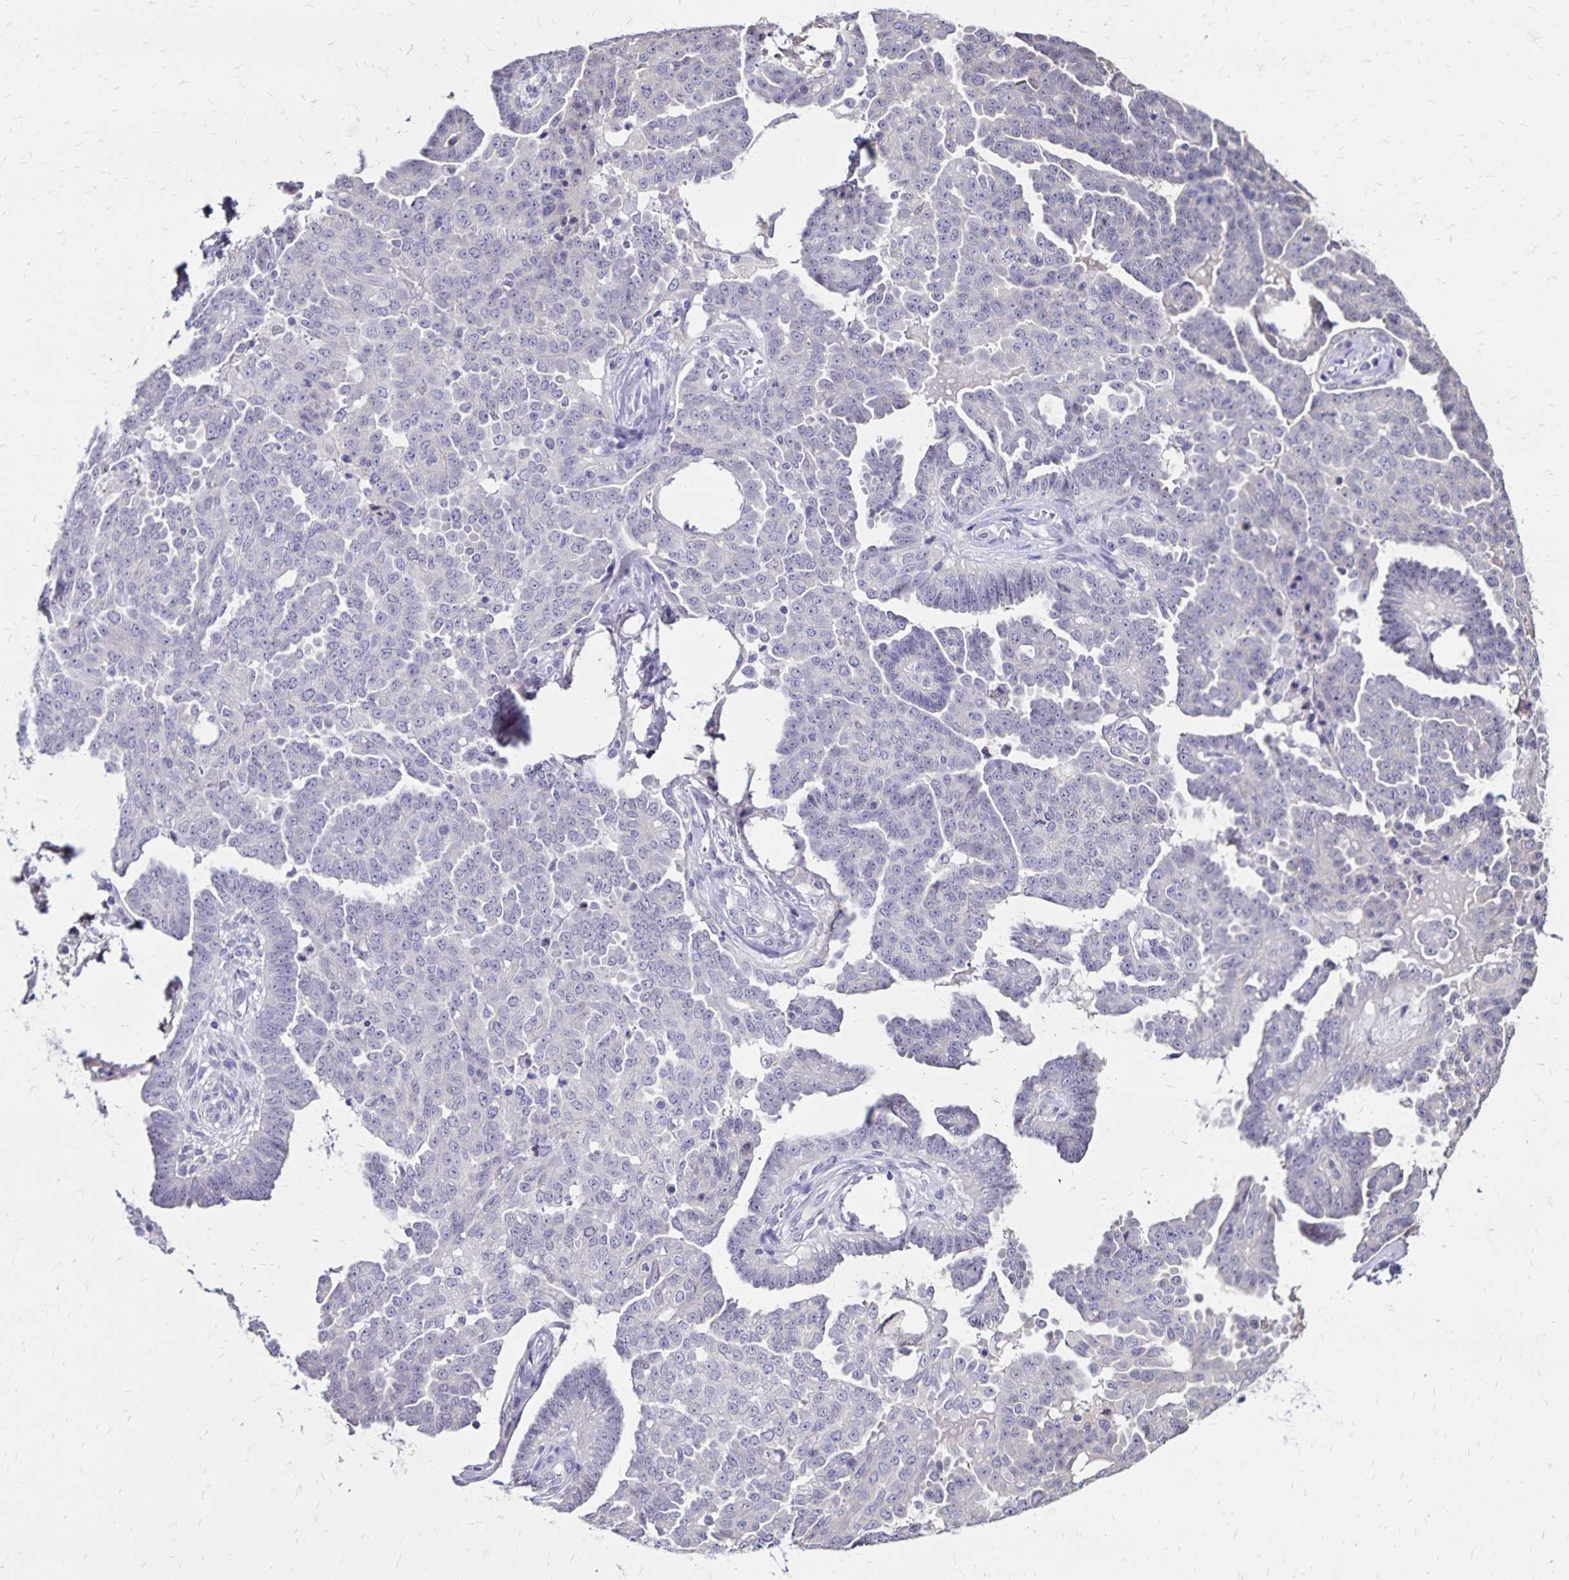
{"staining": {"intensity": "negative", "quantity": "none", "location": "none"}, "tissue": "ovarian cancer", "cell_type": "Tumor cells", "image_type": "cancer", "snomed": [{"axis": "morphology", "description": "Cystadenocarcinoma, serous, NOS"}, {"axis": "topography", "description": "Ovary"}], "caption": "An immunohistochemistry photomicrograph of ovarian cancer is shown. There is no staining in tumor cells of ovarian cancer.", "gene": "SH3GL3", "patient": {"sex": "female", "age": 71}}